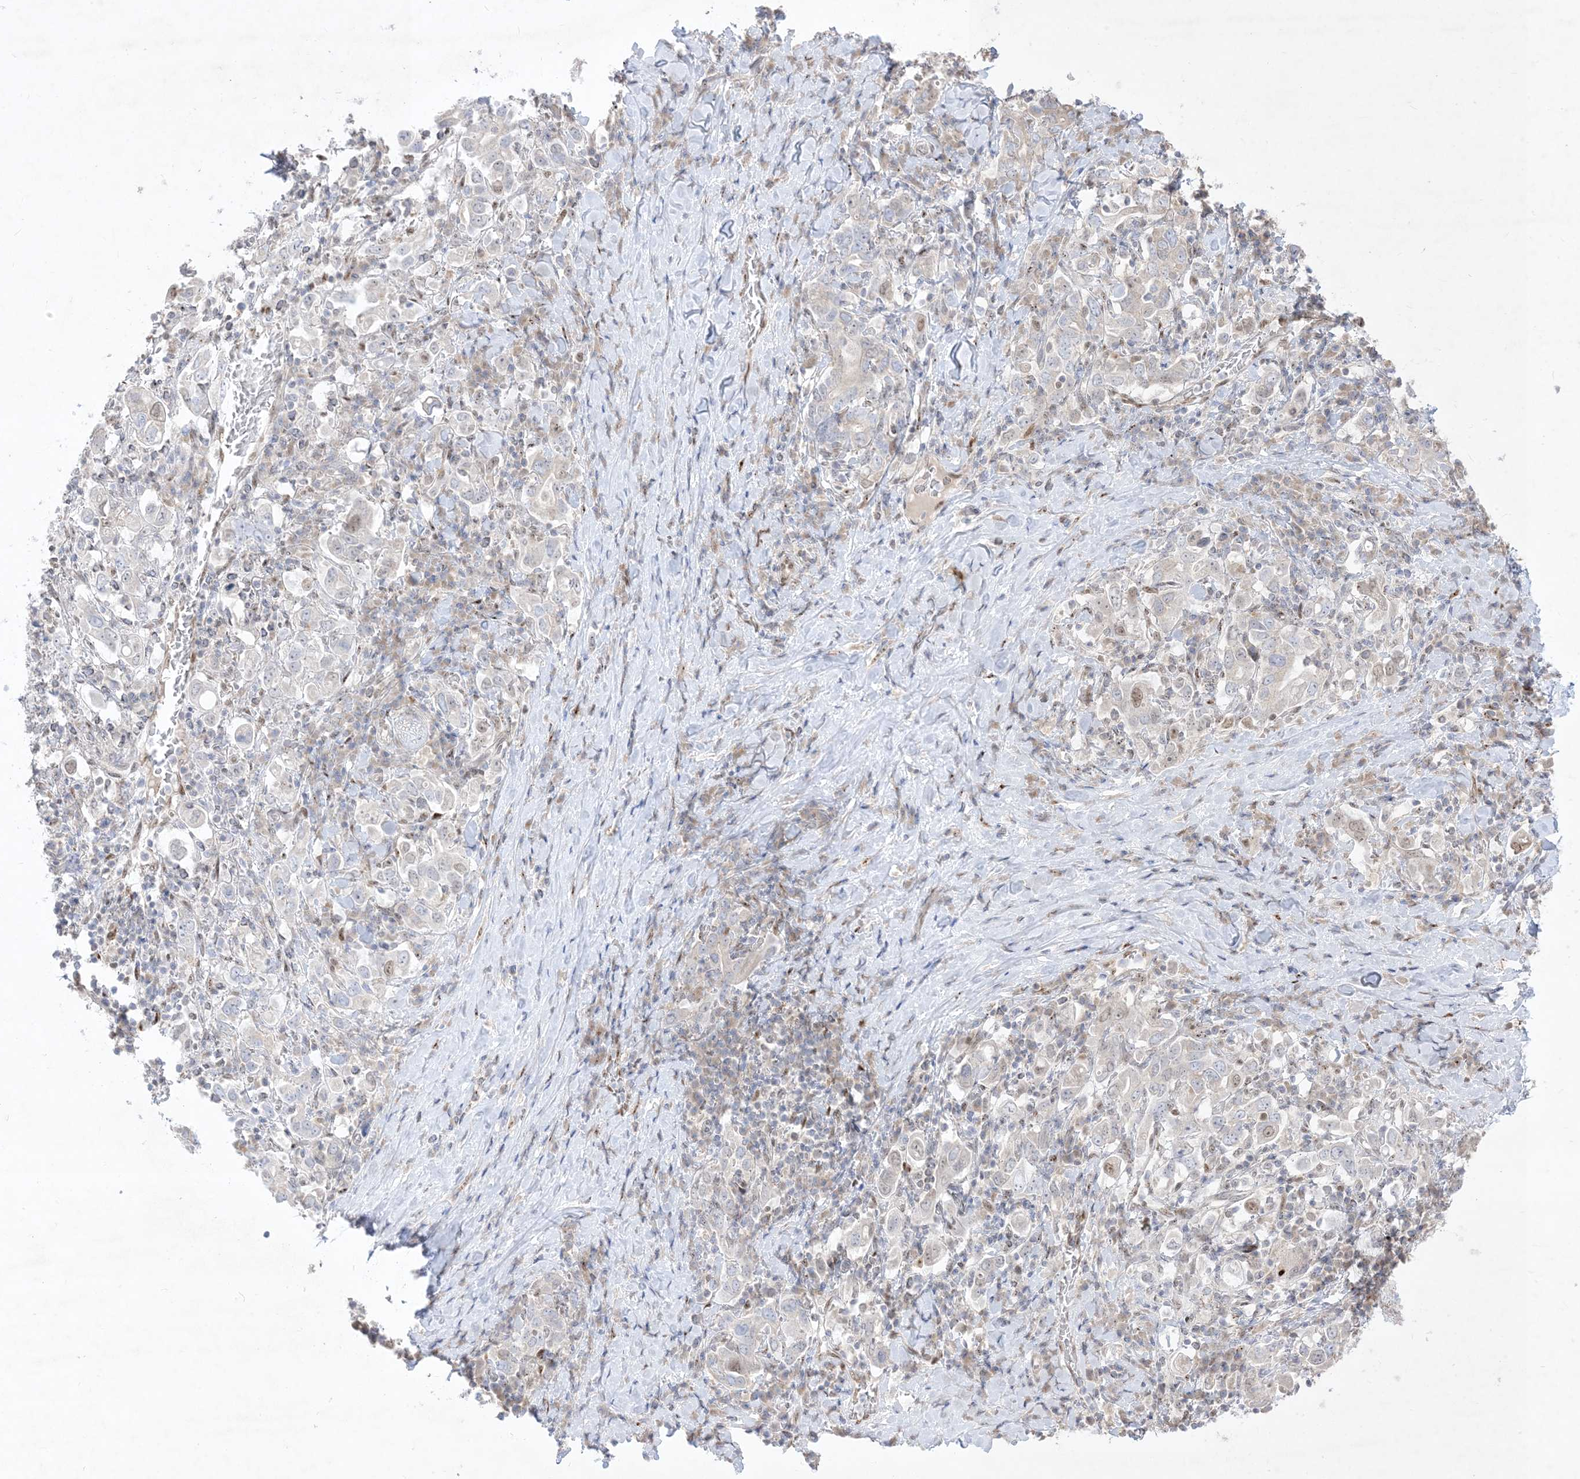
{"staining": {"intensity": "weak", "quantity": "<25%", "location": "cytoplasmic/membranous,nuclear"}, "tissue": "stomach cancer", "cell_type": "Tumor cells", "image_type": "cancer", "snomed": [{"axis": "morphology", "description": "Adenocarcinoma, NOS"}, {"axis": "topography", "description": "Stomach, upper"}], "caption": "Immunohistochemistry (IHC) micrograph of human stomach cancer (adenocarcinoma) stained for a protein (brown), which reveals no positivity in tumor cells. Brightfield microscopy of IHC stained with DAB (brown) and hematoxylin (blue), captured at high magnification.", "gene": "BHLHE40", "patient": {"sex": "male", "age": 62}}